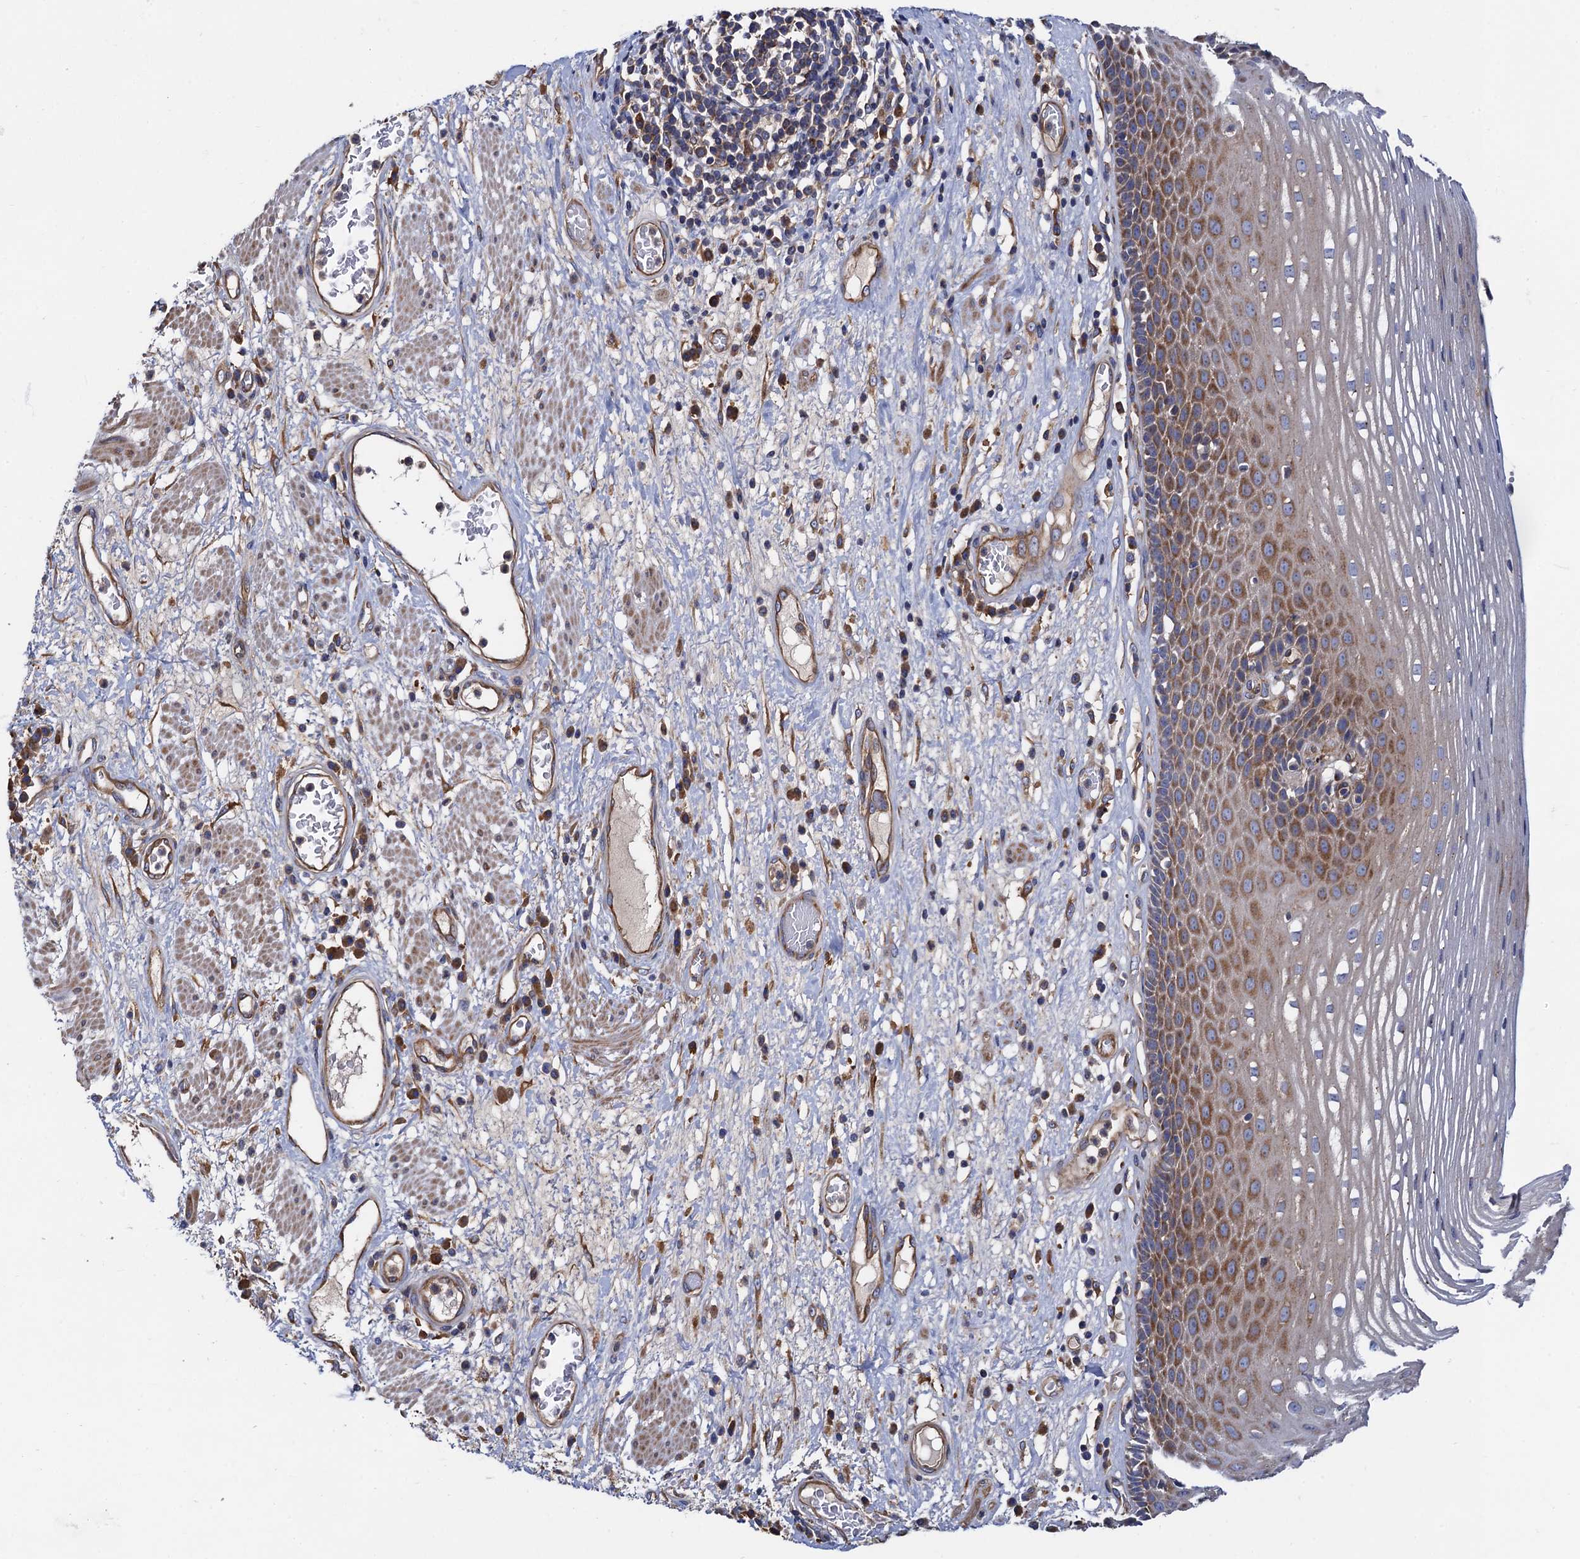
{"staining": {"intensity": "strong", "quantity": "25%-75%", "location": "cytoplasmic/membranous"}, "tissue": "esophagus", "cell_type": "Squamous epithelial cells", "image_type": "normal", "snomed": [{"axis": "morphology", "description": "Normal tissue, NOS"}, {"axis": "morphology", "description": "Adenocarcinoma, NOS"}, {"axis": "topography", "description": "Esophagus"}], "caption": "This photomicrograph shows benign esophagus stained with immunohistochemistry to label a protein in brown. The cytoplasmic/membranous of squamous epithelial cells show strong positivity for the protein. Nuclei are counter-stained blue.", "gene": "MRPL48", "patient": {"sex": "male", "age": 62}}